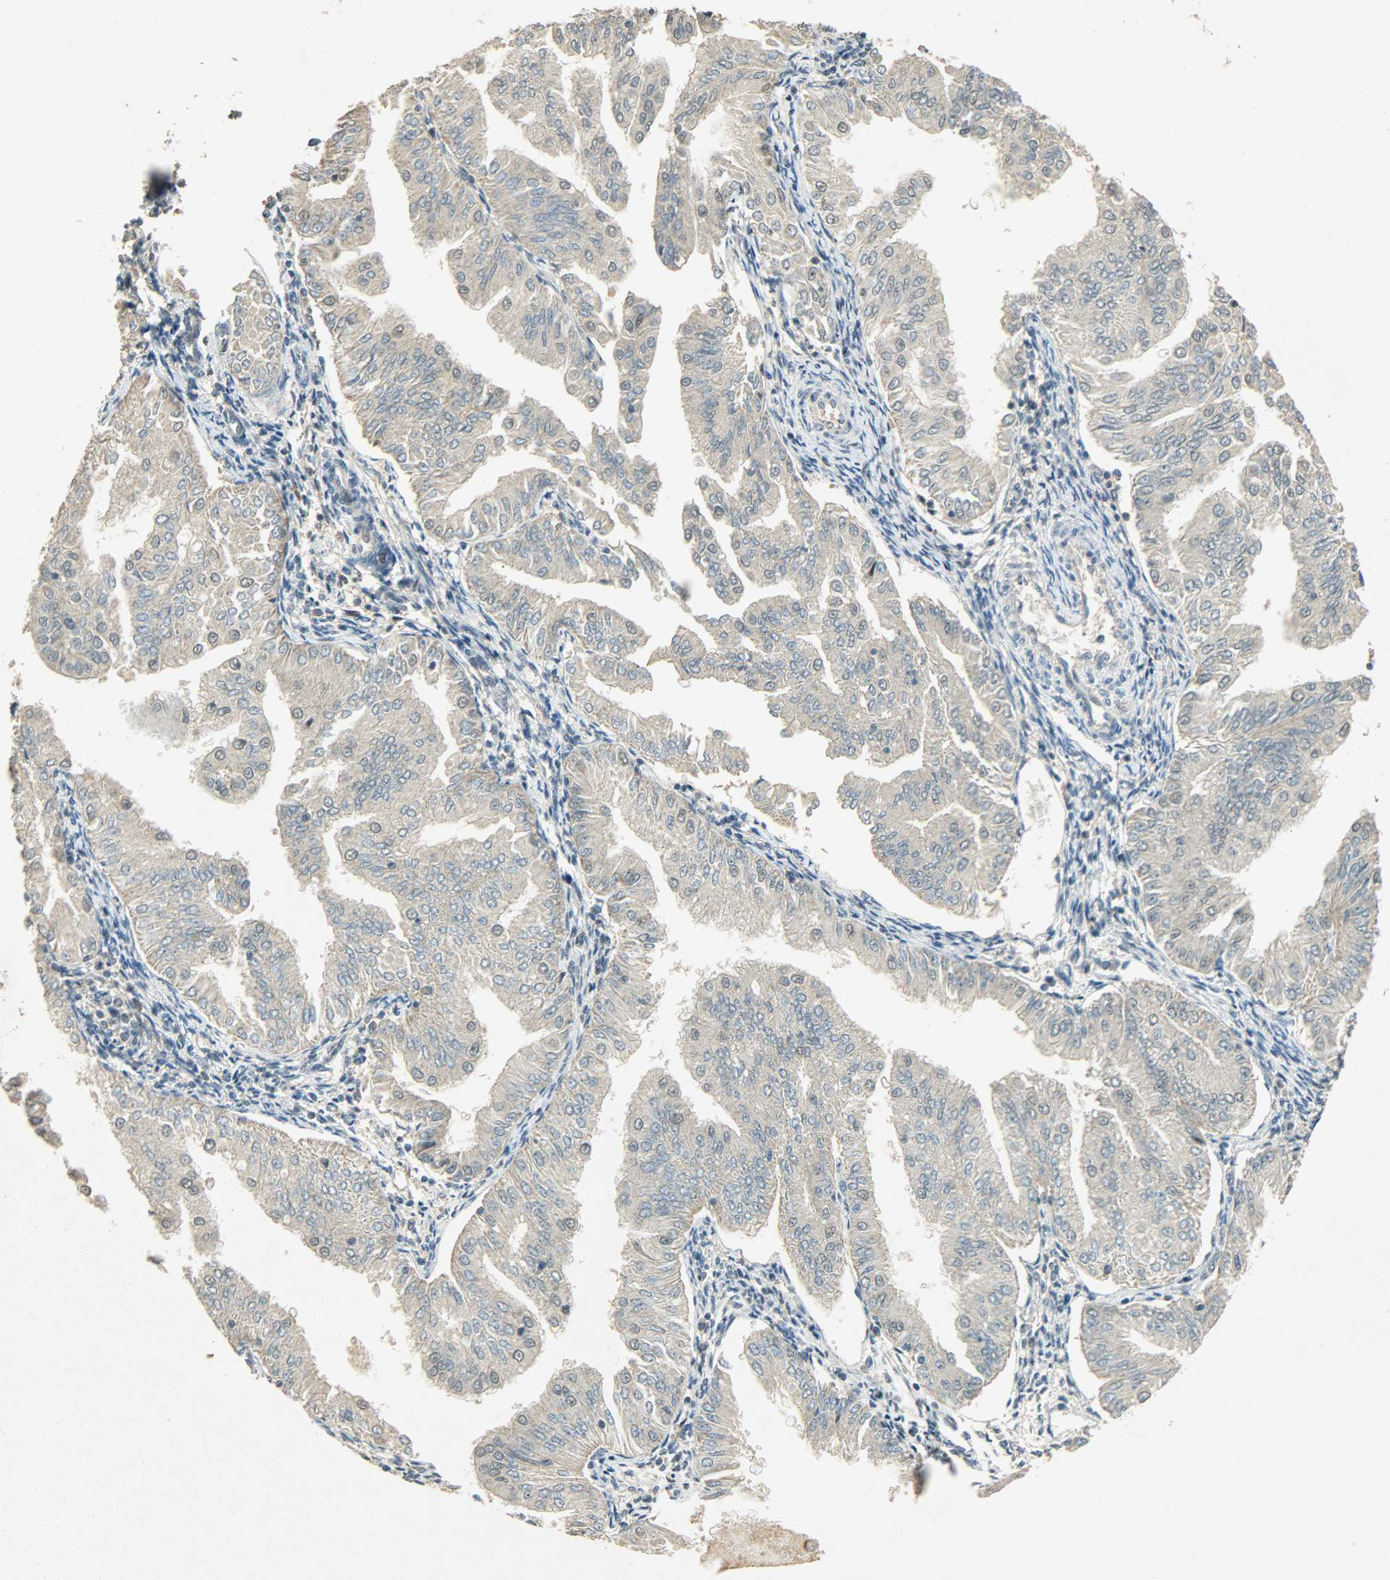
{"staining": {"intensity": "weak", "quantity": ">75%", "location": "cytoplasmic/membranous"}, "tissue": "endometrial cancer", "cell_type": "Tumor cells", "image_type": "cancer", "snomed": [{"axis": "morphology", "description": "Adenocarcinoma, NOS"}, {"axis": "topography", "description": "Endometrium"}], "caption": "Endometrial adenocarcinoma stained with immunohistochemistry (IHC) displays weak cytoplasmic/membranous positivity in approximately >75% of tumor cells.", "gene": "HDHD5", "patient": {"sex": "female", "age": 53}}